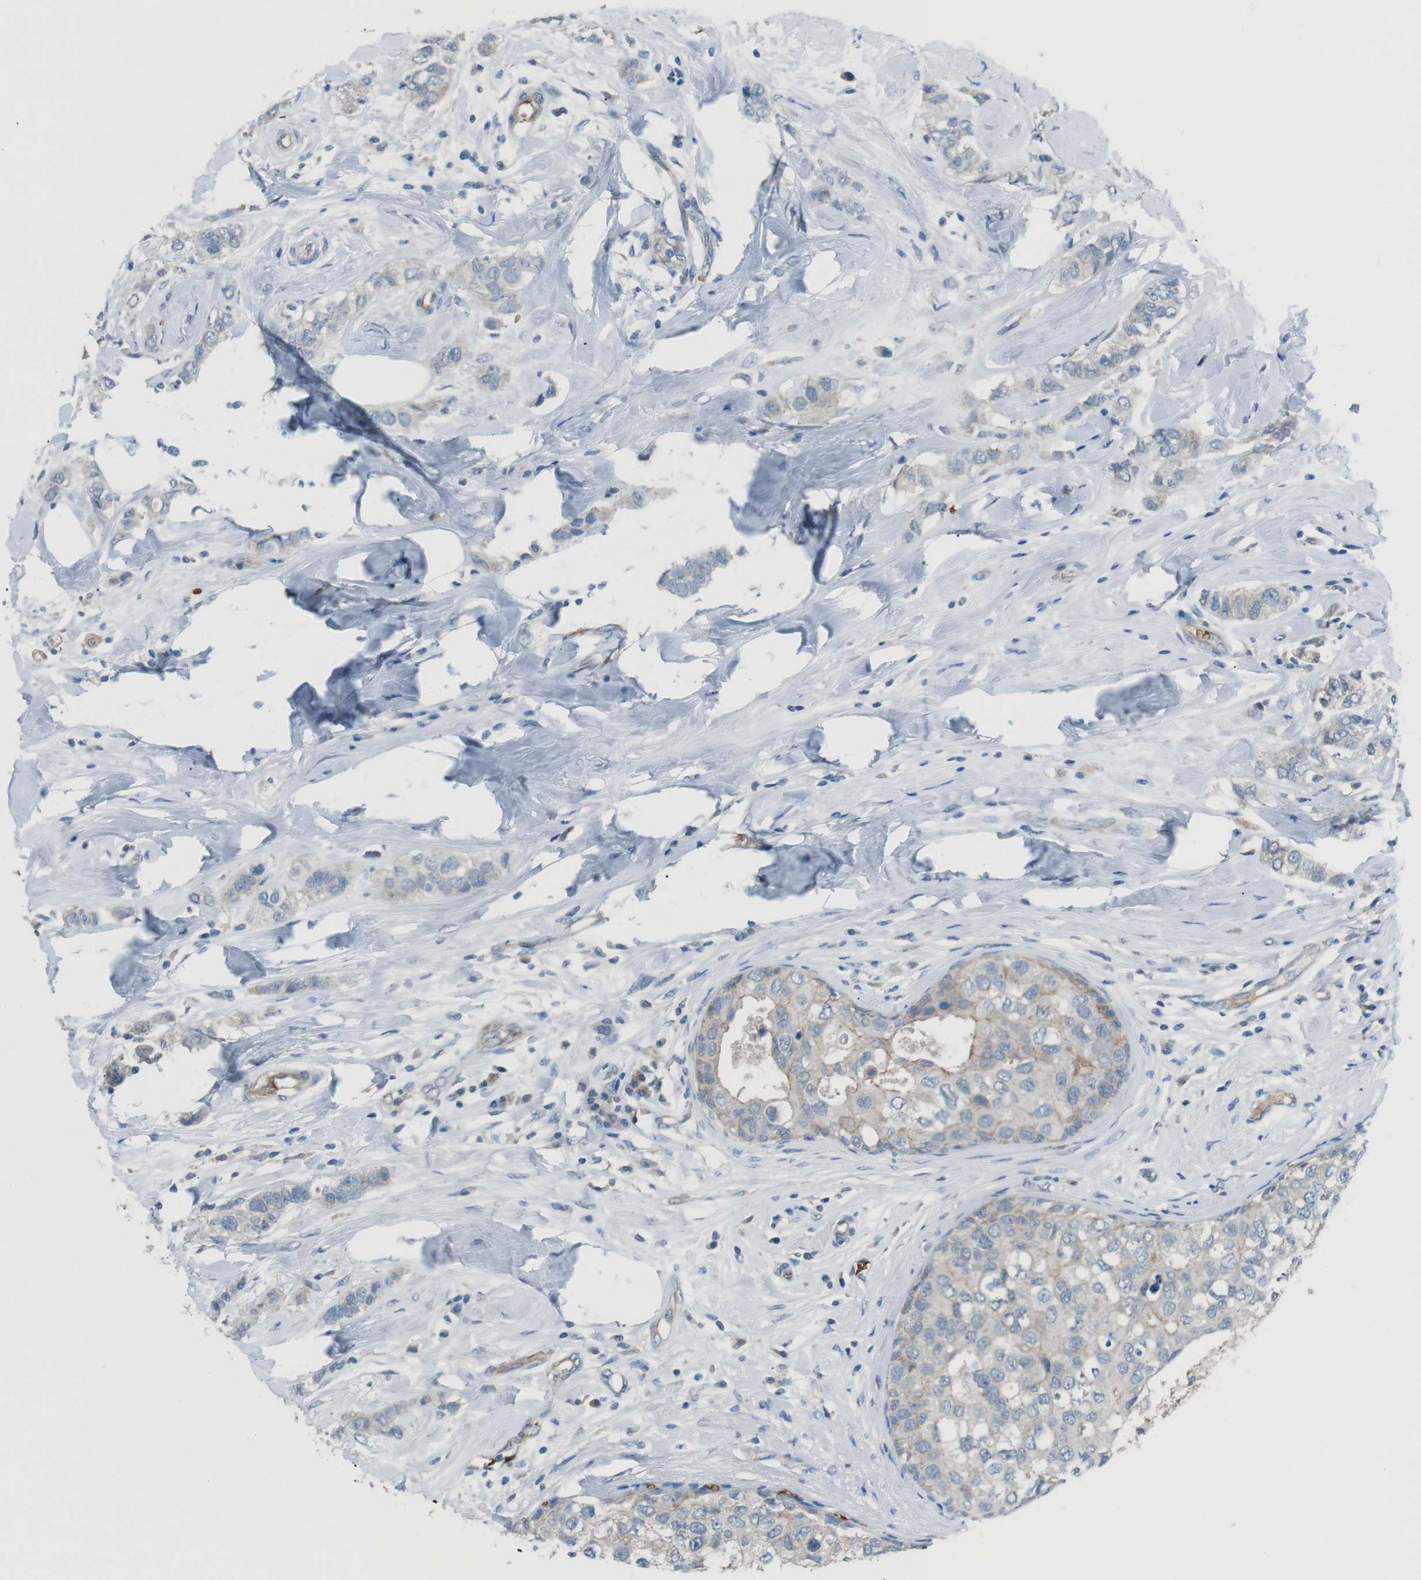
{"staining": {"intensity": "negative", "quantity": "none", "location": "none"}, "tissue": "breast cancer", "cell_type": "Tumor cells", "image_type": "cancer", "snomed": [{"axis": "morphology", "description": "Duct carcinoma"}, {"axis": "topography", "description": "Breast"}], "caption": "Immunohistochemical staining of human breast cancer (infiltrating ductal carcinoma) reveals no significant expression in tumor cells. The staining is performed using DAB (3,3'-diaminobenzidine) brown chromogen with nuclei counter-stained in using hematoxylin.", "gene": "SPTA1", "patient": {"sex": "female", "age": 50}}